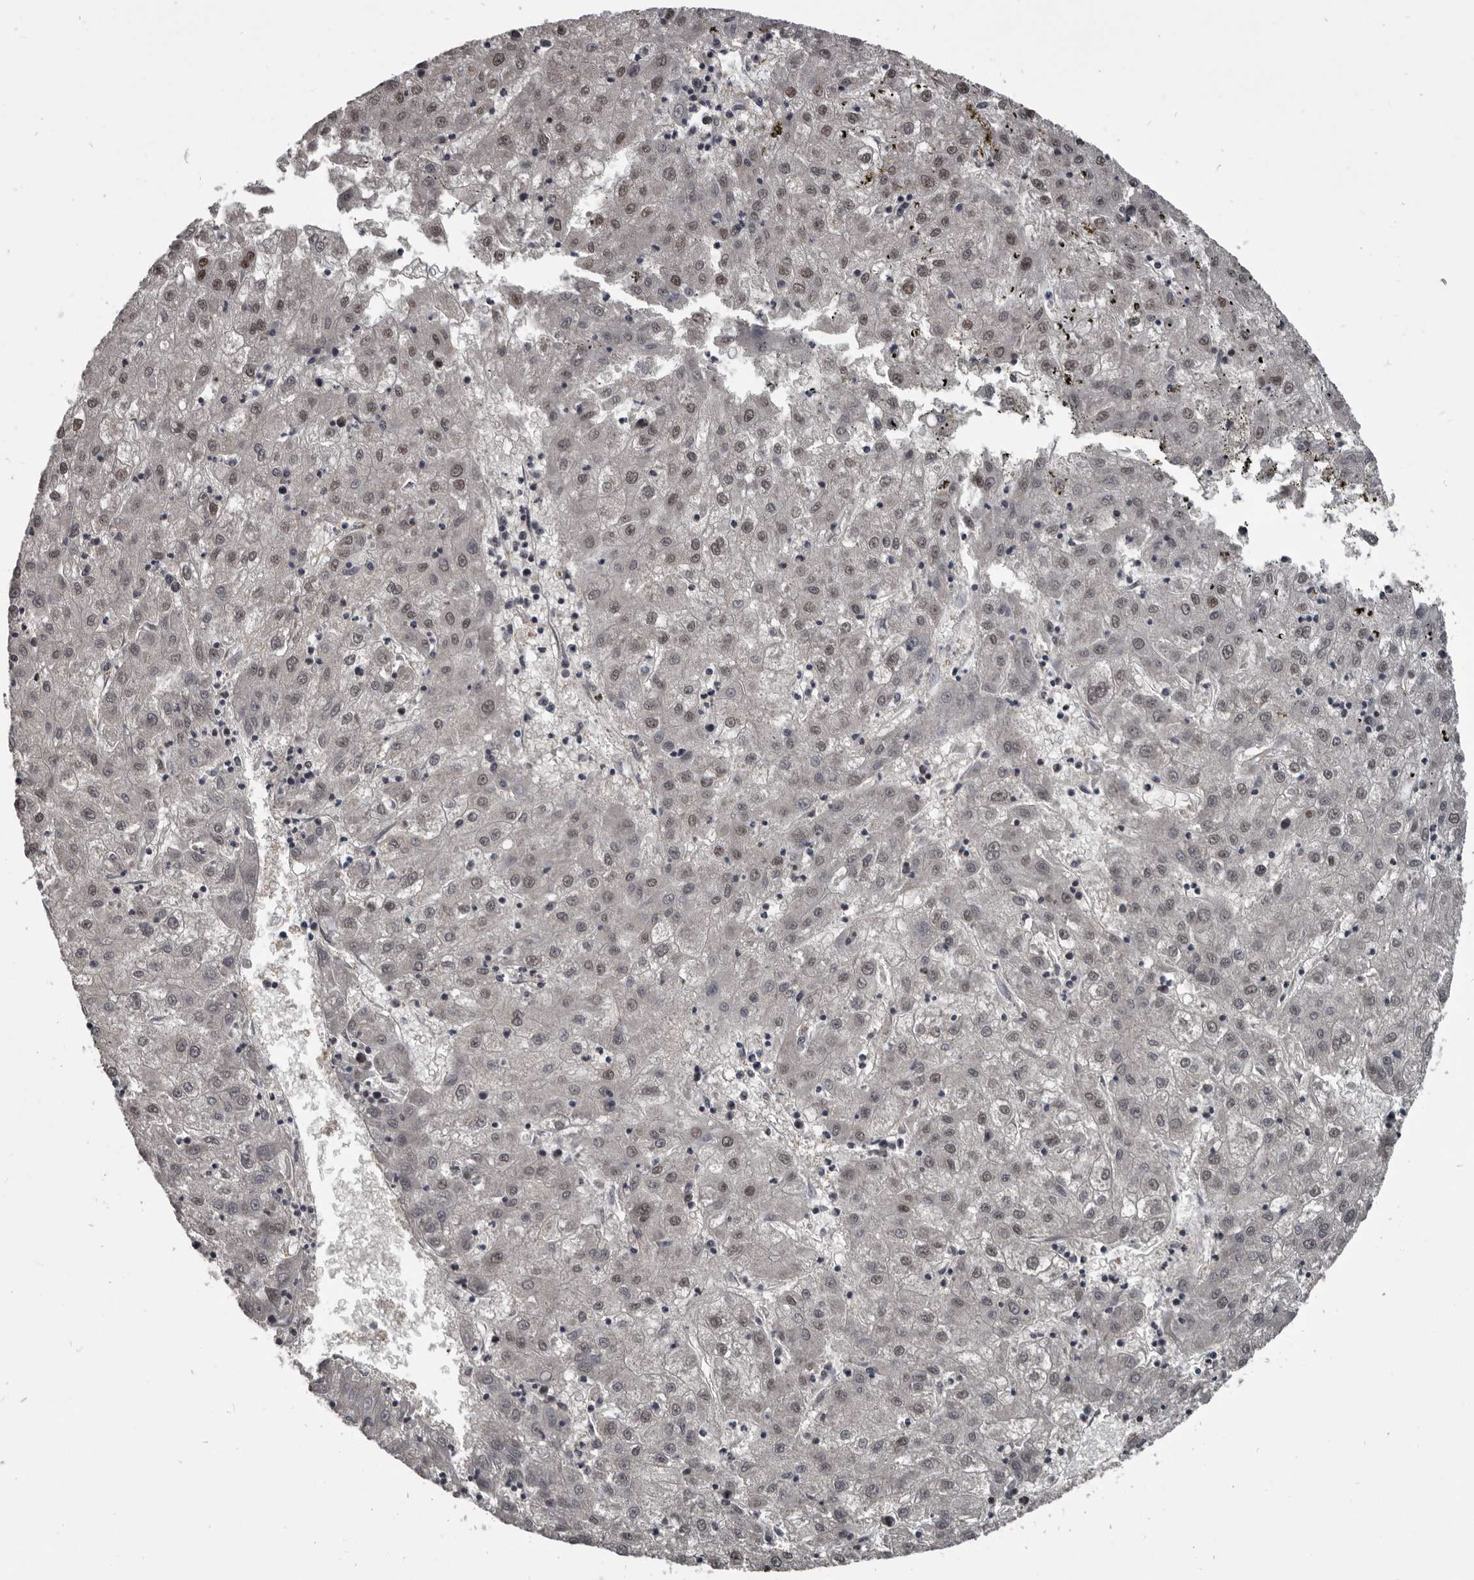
{"staining": {"intensity": "weak", "quantity": "<25%", "location": "nuclear"}, "tissue": "liver cancer", "cell_type": "Tumor cells", "image_type": "cancer", "snomed": [{"axis": "morphology", "description": "Carcinoma, Hepatocellular, NOS"}, {"axis": "topography", "description": "Liver"}], "caption": "An image of liver cancer (hepatocellular carcinoma) stained for a protein shows no brown staining in tumor cells.", "gene": "CHD1L", "patient": {"sex": "male", "age": 72}}